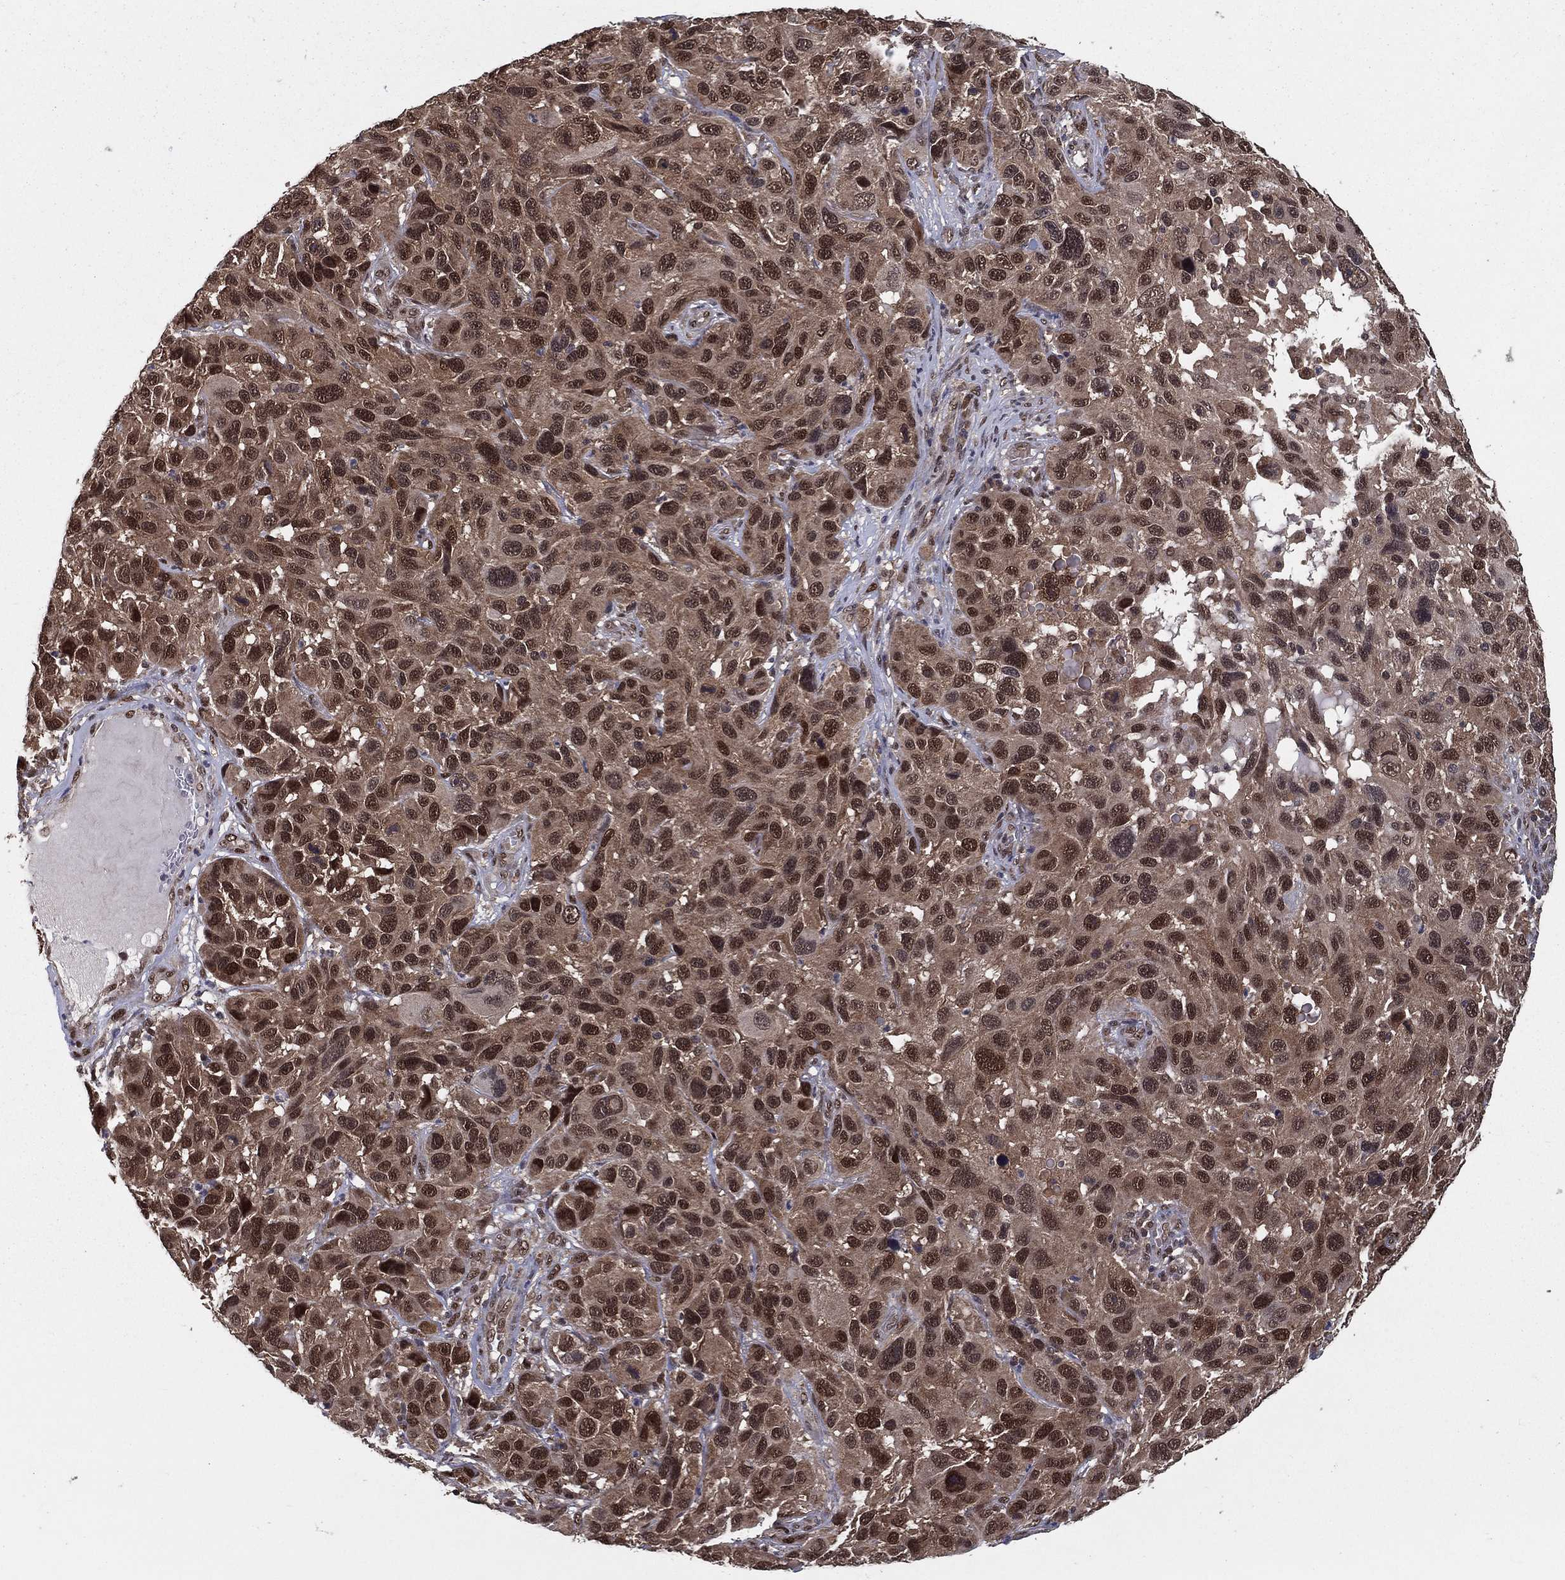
{"staining": {"intensity": "strong", "quantity": "25%-75%", "location": "nuclear"}, "tissue": "melanoma", "cell_type": "Tumor cells", "image_type": "cancer", "snomed": [{"axis": "morphology", "description": "Malignant melanoma, NOS"}, {"axis": "topography", "description": "Skin"}], "caption": "This histopathology image shows malignant melanoma stained with immunohistochemistry (IHC) to label a protein in brown. The nuclear of tumor cells show strong positivity for the protein. Nuclei are counter-stained blue.", "gene": "CARM1", "patient": {"sex": "male", "age": 53}}